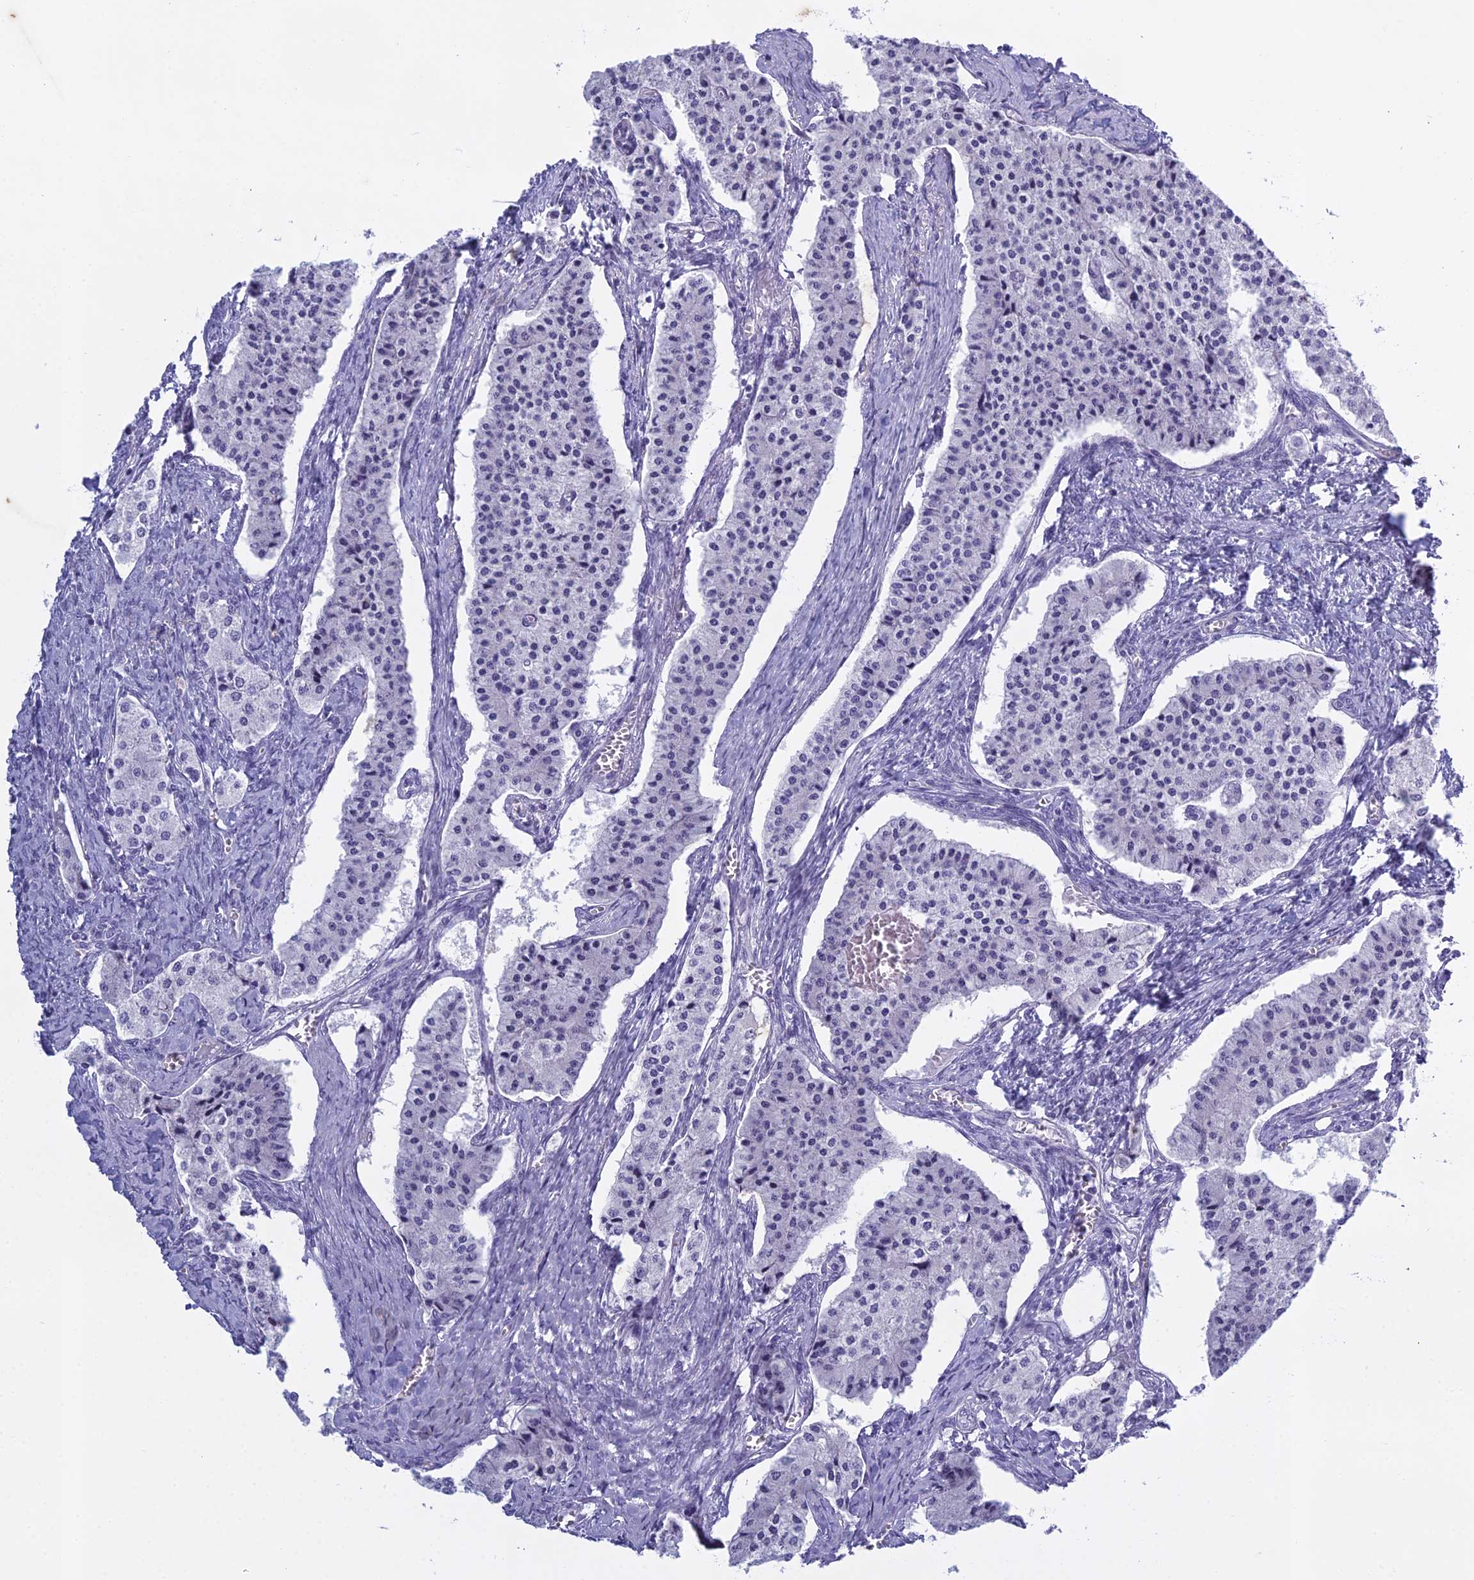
{"staining": {"intensity": "negative", "quantity": "none", "location": "none"}, "tissue": "carcinoid", "cell_type": "Tumor cells", "image_type": "cancer", "snomed": [{"axis": "morphology", "description": "Carcinoid, malignant, NOS"}, {"axis": "topography", "description": "Colon"}], "caption": "Tumor cells are negative for protein expression in human malignant carcinoid. Brightfield microscopy of IHC stained with DAB (brown) and hematoxylin (blue), captured at high magnification.", "gene": "HMGB4", "patient": {"sex": "female", "age": 52}}